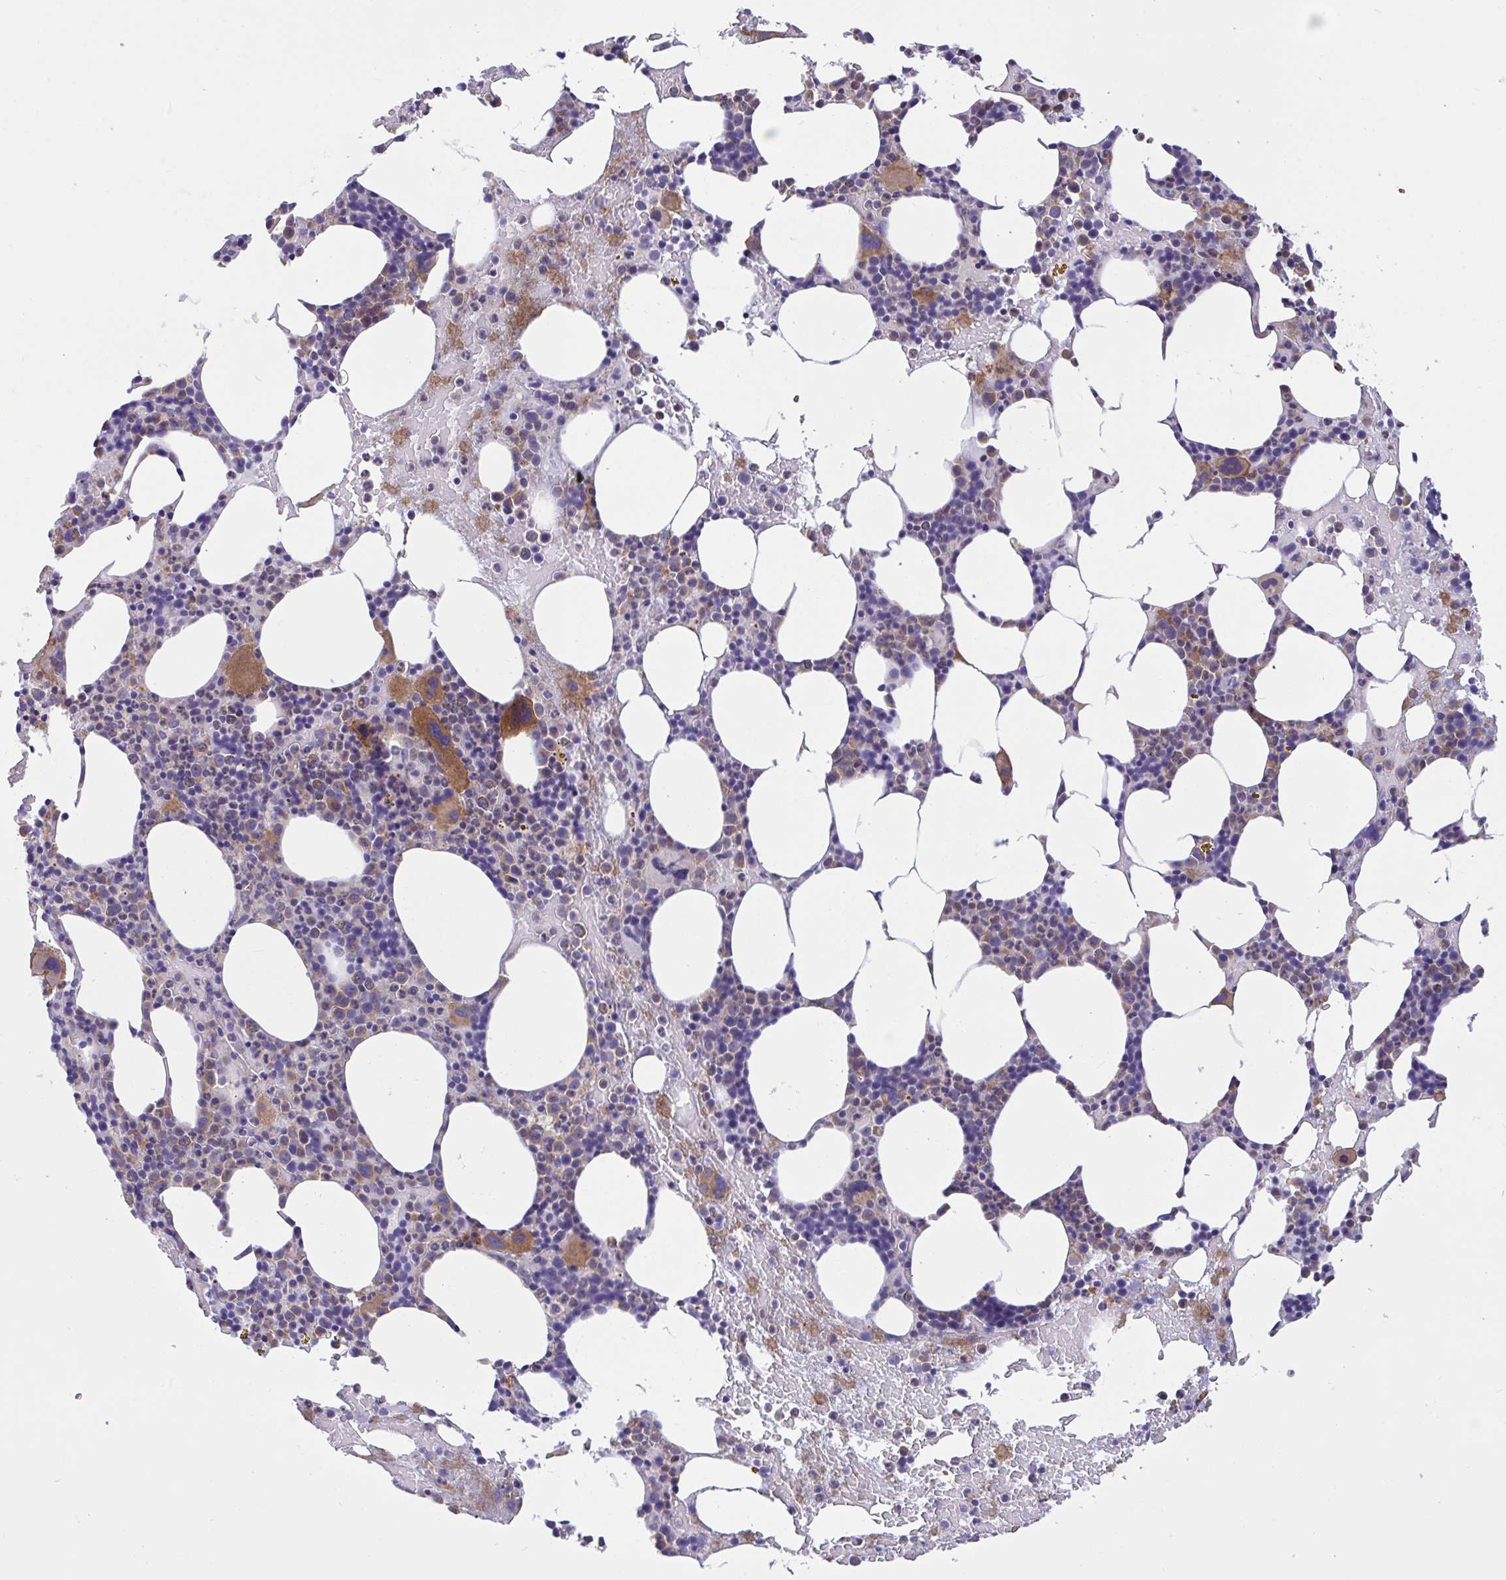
{"staining": {"intensity": "moderate", "quantity": "<25%", "location": "cytoplasmic/membranous"}, "tissue": "bone marrow", "cell_type": "Hematopoietic cells", "image_type": "normal", "snomed": [{"axis": "morphology", "description": "Normal tissue, NOS"}, {"axis": "topography", "description": "Bone marrow"}], "caption": "DAB immunohistochemical staining of benign human bone marrow reveals moderate cytoplasmic/membranous protein staining in approximately <25% of hematopoietic cells. Using DAB (3,3'-diaminobenzidine) (brown) and hematoxylin (blue) stains, captured at high magnification using brightfield microscopy.", "gene": "OXLD1", "patient": {"sex": "female", "age": 62}}